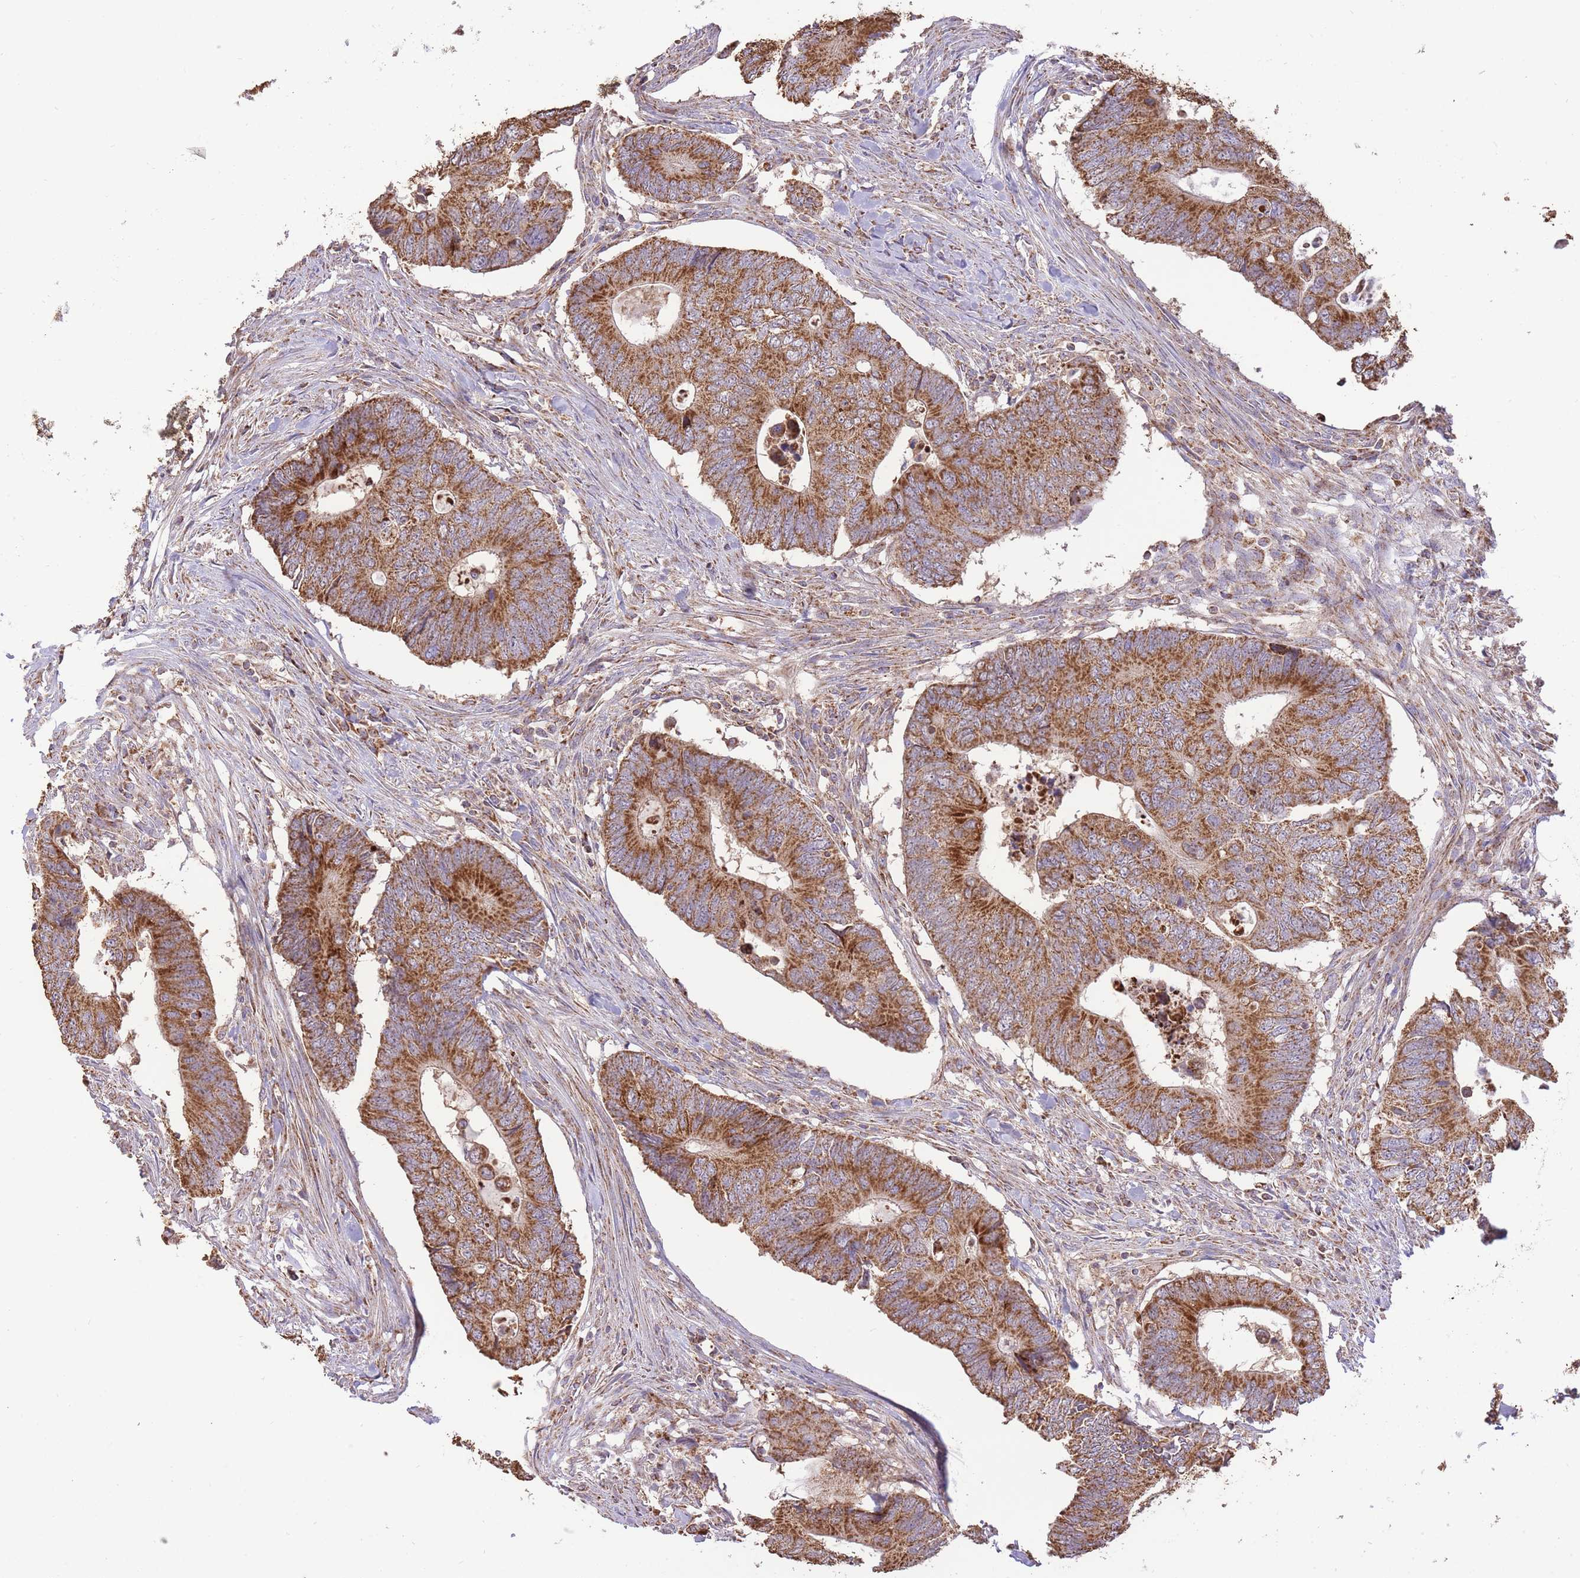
{"staining": {"intensity": "strong", "quantity": ">75%", "location": "cytoplasmic/membranous"}, "tissue": "colorectal cancer", "cell_type": "Tumor cells", "image_type": "cancer", "snomed": [{"axis": "morphology", "description": "Adenocarcinoma, NOS"}, {"axis": "topography", "description": "Colon"}], "caption": "Human colorectal cancer (adenocarcinoma) stained for a protein (brown) shows strong cytoplasmic/membranous positive positivity in about >75% of tumor cells.", "gene": "PREP", "patient": {"sex": "male", "age": 87}}